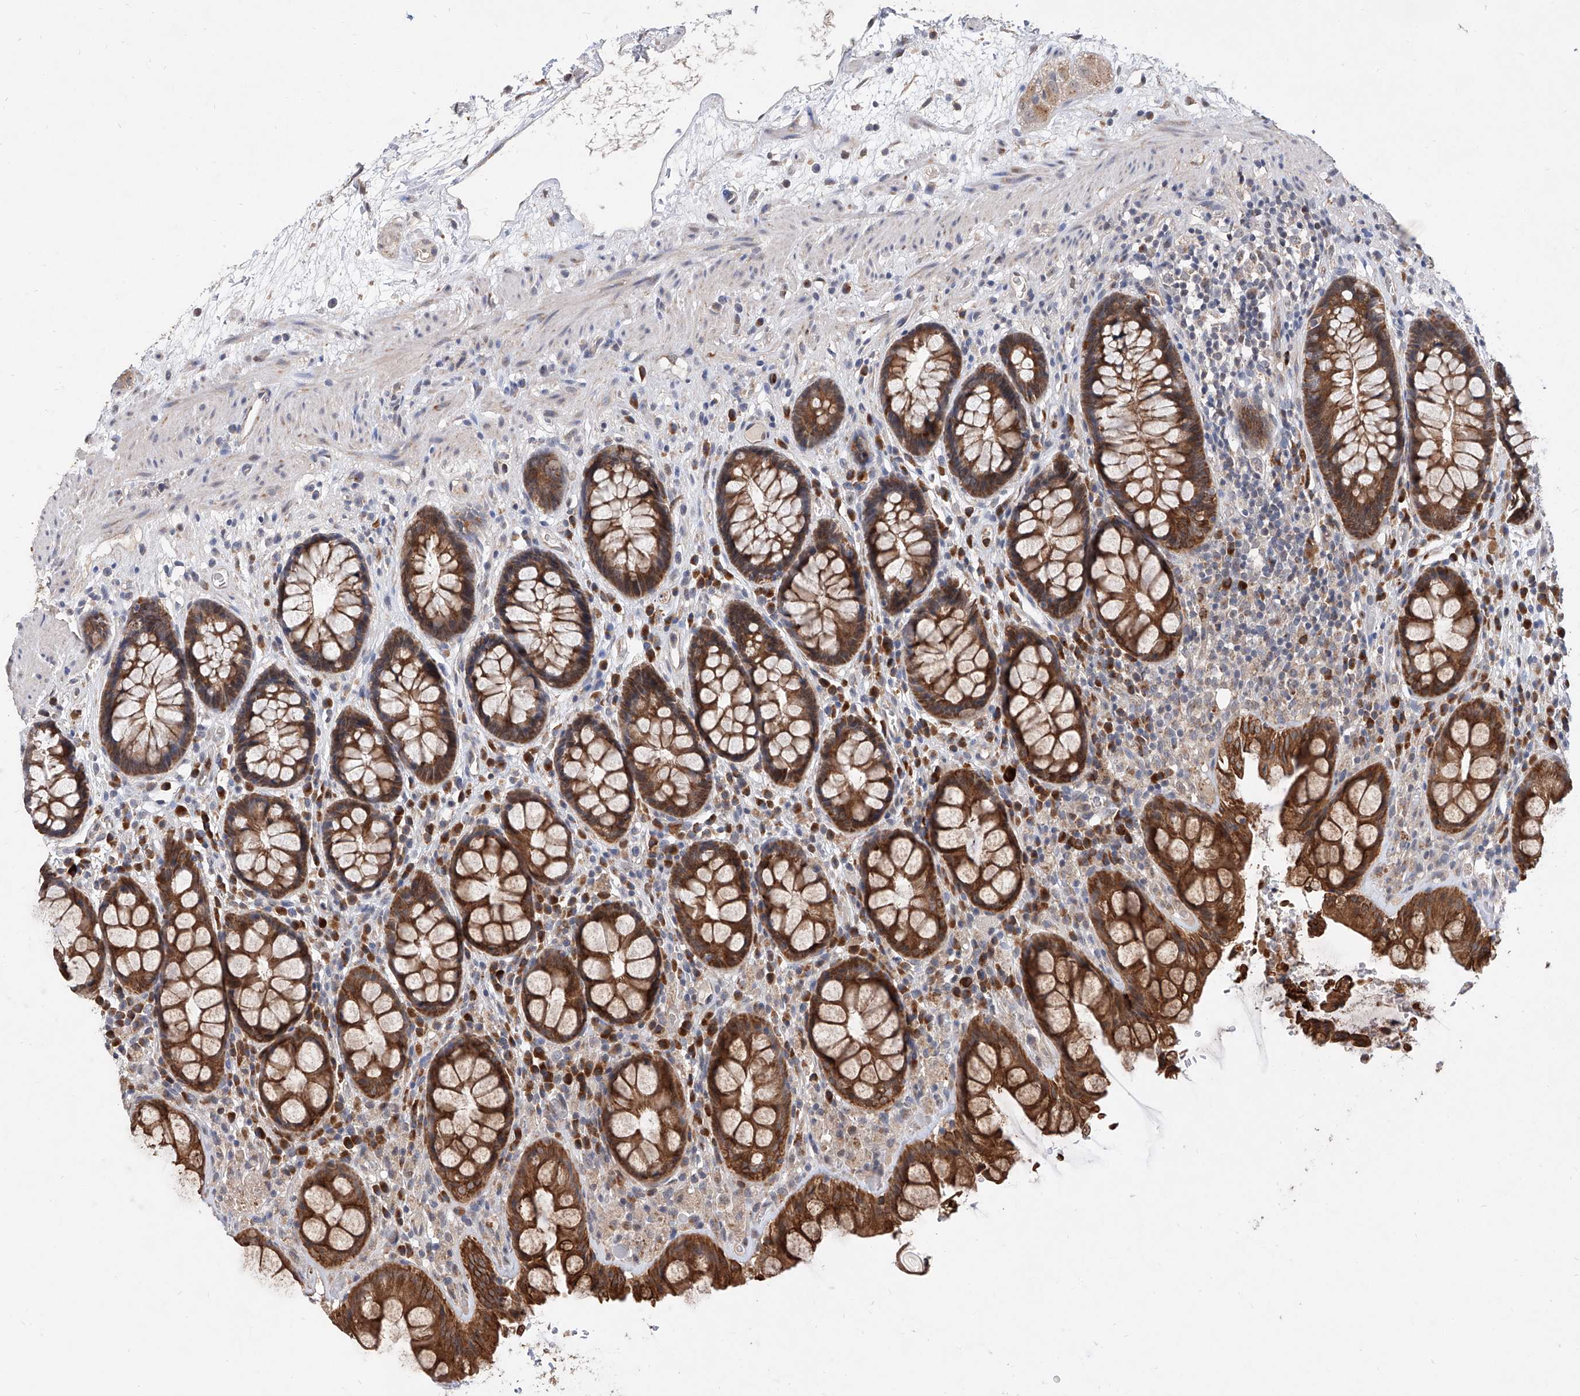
{"staining": {"intensity": "strong", "quantity": ">75%", "location": "cytoplasmic/membranous"}, "tissue": "rectum", "cell_type": "Glandular cells", "image_type": "normal", "snomed": [{"axis": "morphology", "description": "Normal tissue, NOS"}, {"axis": "topography", "description": "Rectum"}], "caption": "High-magnification brightfield microscopy of benign rectum stained with DAB (3,3'-diaminobenzidine) (brown) and counterstained with hematoxylin (blue). glandular cells exhibit strong cytoplasmic/membranous staining is present in approximately>75% of cells.", "gene": "MFSD4B", "patient": {"sex": "male", "age": 64}}